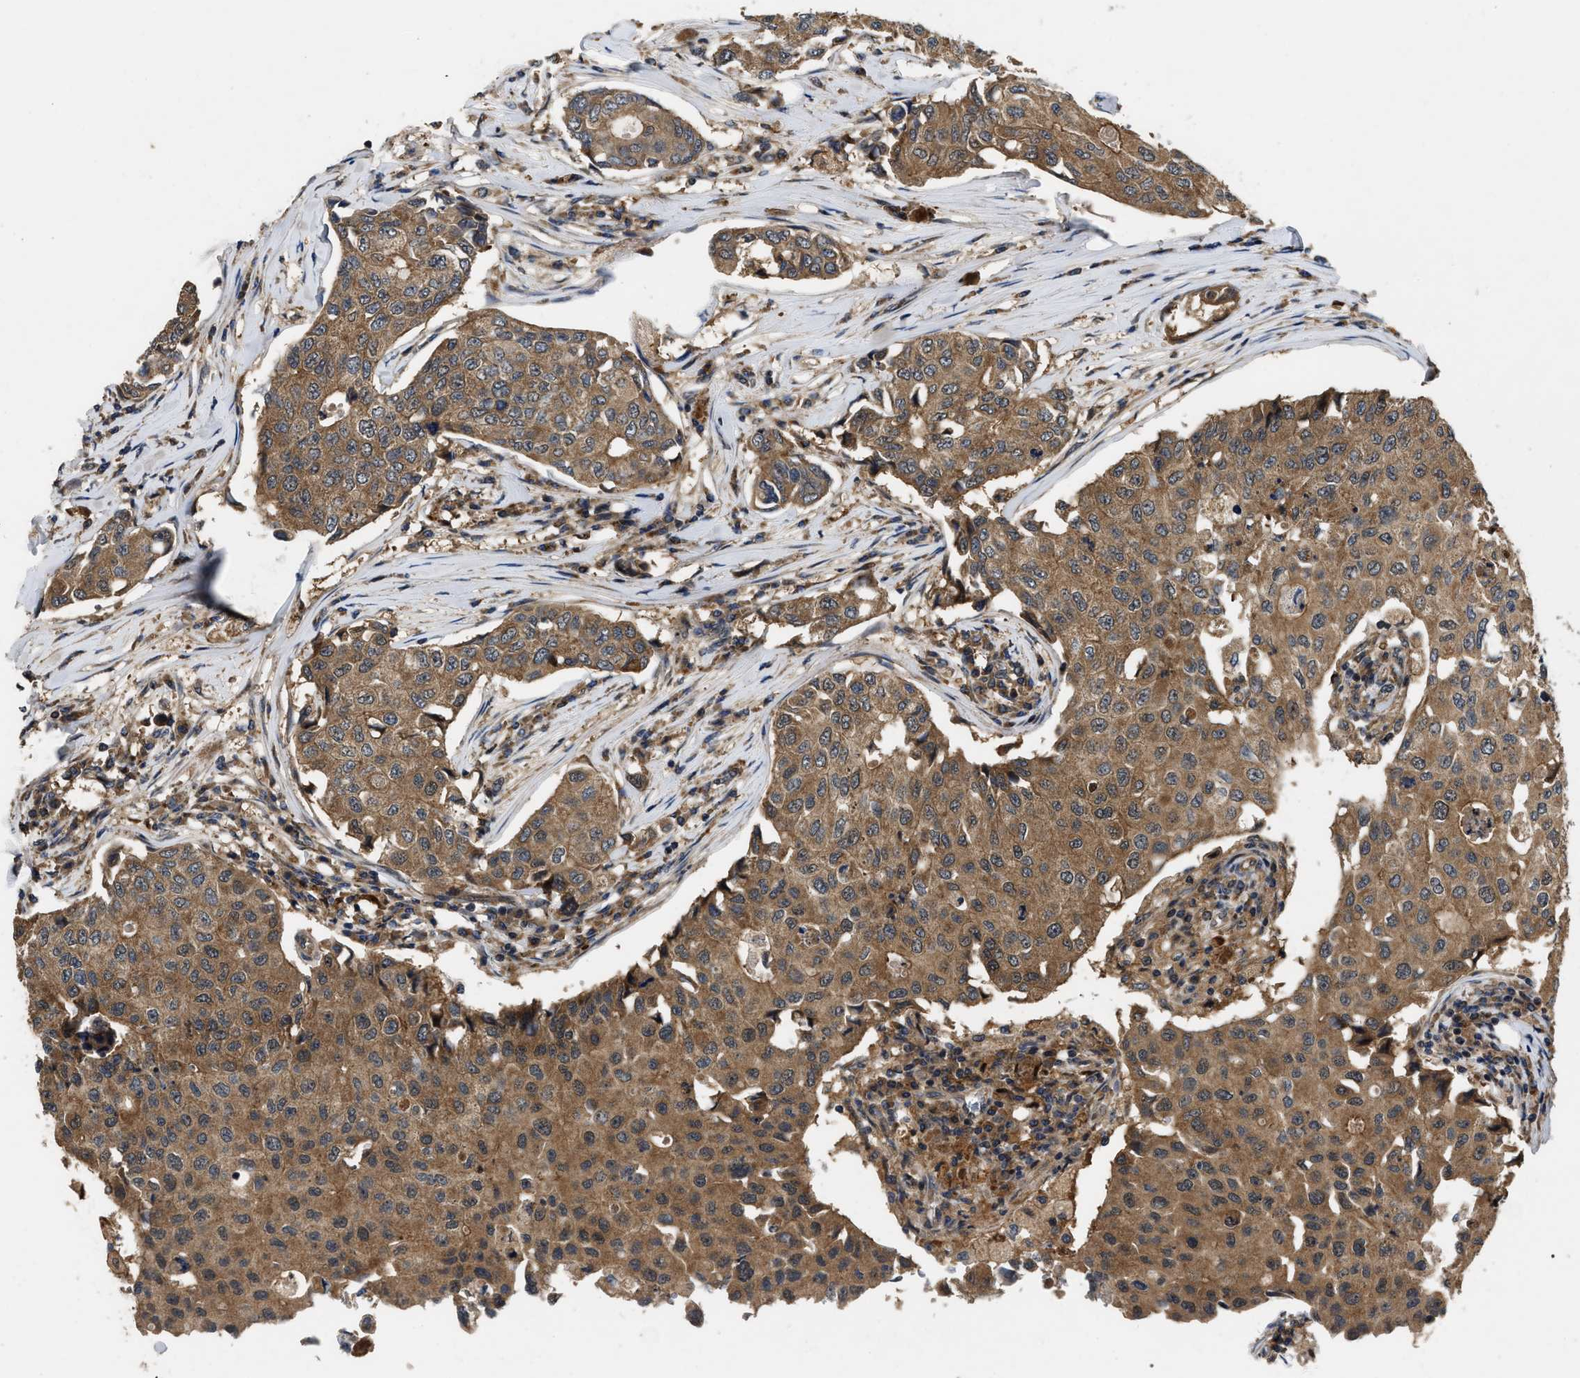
{"staining": {"intensity": "moderate", "quantity": ">75%", "location": "cytoplasmic/membranous"}, "tissue": "breast cancer", "cell_type": "Tumor cells", "image_type": "cancer", "snomed": [{"axis": "morphology", "description": "Duct carcinoma"}, {"axis": "topography", "description": "Breast"}], "caption": "Breast intraductal carcinoma stained with a brown dye shows moderate cytoplasmic/membranous positive positivity in about >75% of tumor cells.", "gene": "PPWD1", "patient": {"sex": "female", "age": 80}}